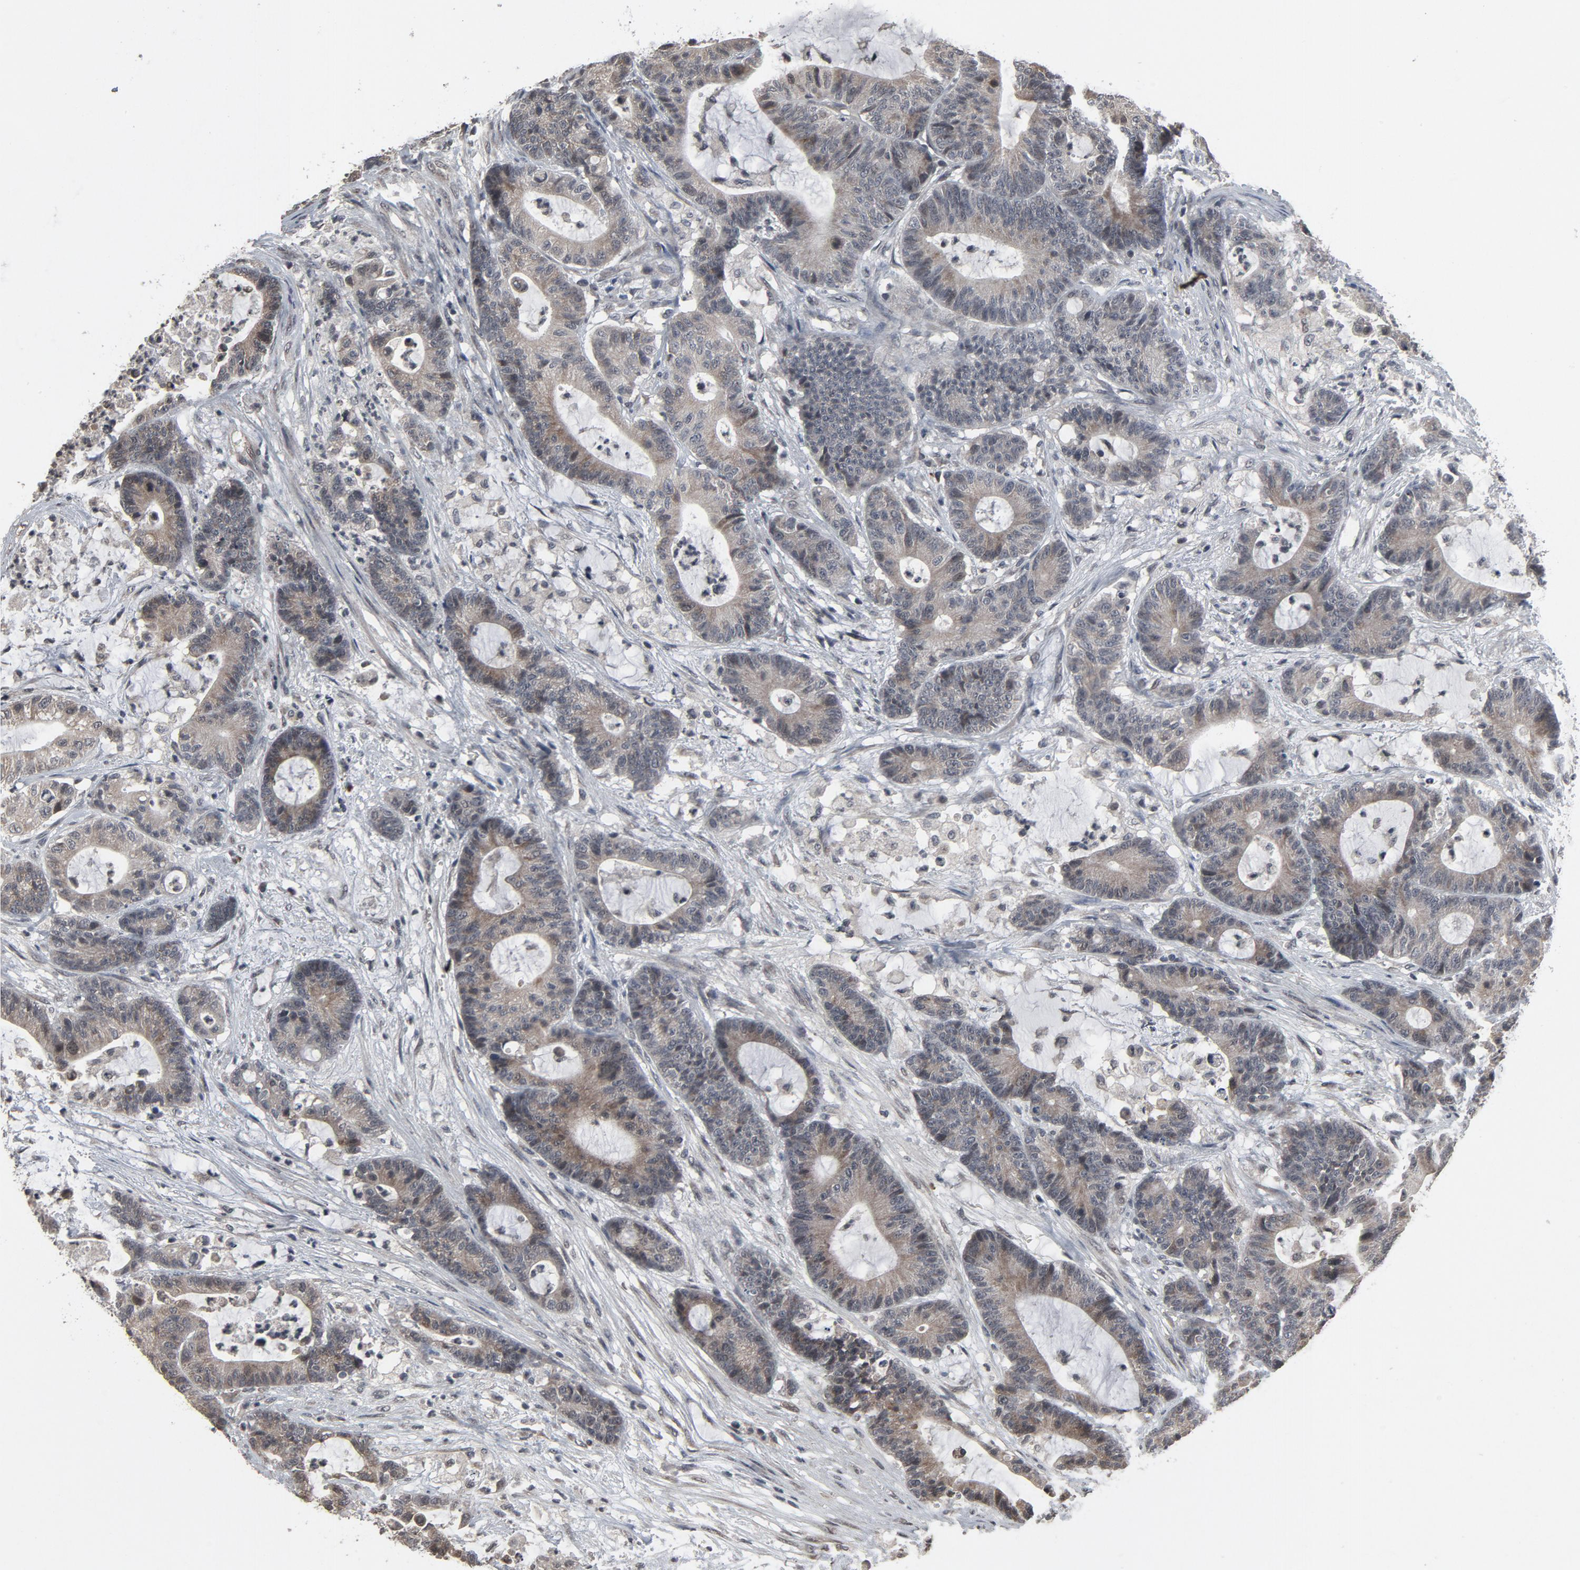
{"staining": {"intensity": "moderate", "quantity": ">75%", "location": "cytoplasmic/membranous"}, "tissue": "colorectal cancer", "cell_type": "Tumor cells", "image_type": "cancer", "snomed": [{"axis": "morphology", "description": "Adenocarcinoma, NOS"}, {"axis": "topography", "description": "Colon"}], "caption": "Moderate cytoplasmic/membranous expression is present in approximately >75% of tumor cells in colorectal adenocarcinoma. (Stains: DAB (3,3'-diaminobenzidine) in brown, nuclei in blue, Microscopy: brightfield microscopy at high magnification).", "gene": "POM121", "patient": {"sex": "female", "age": 84}}